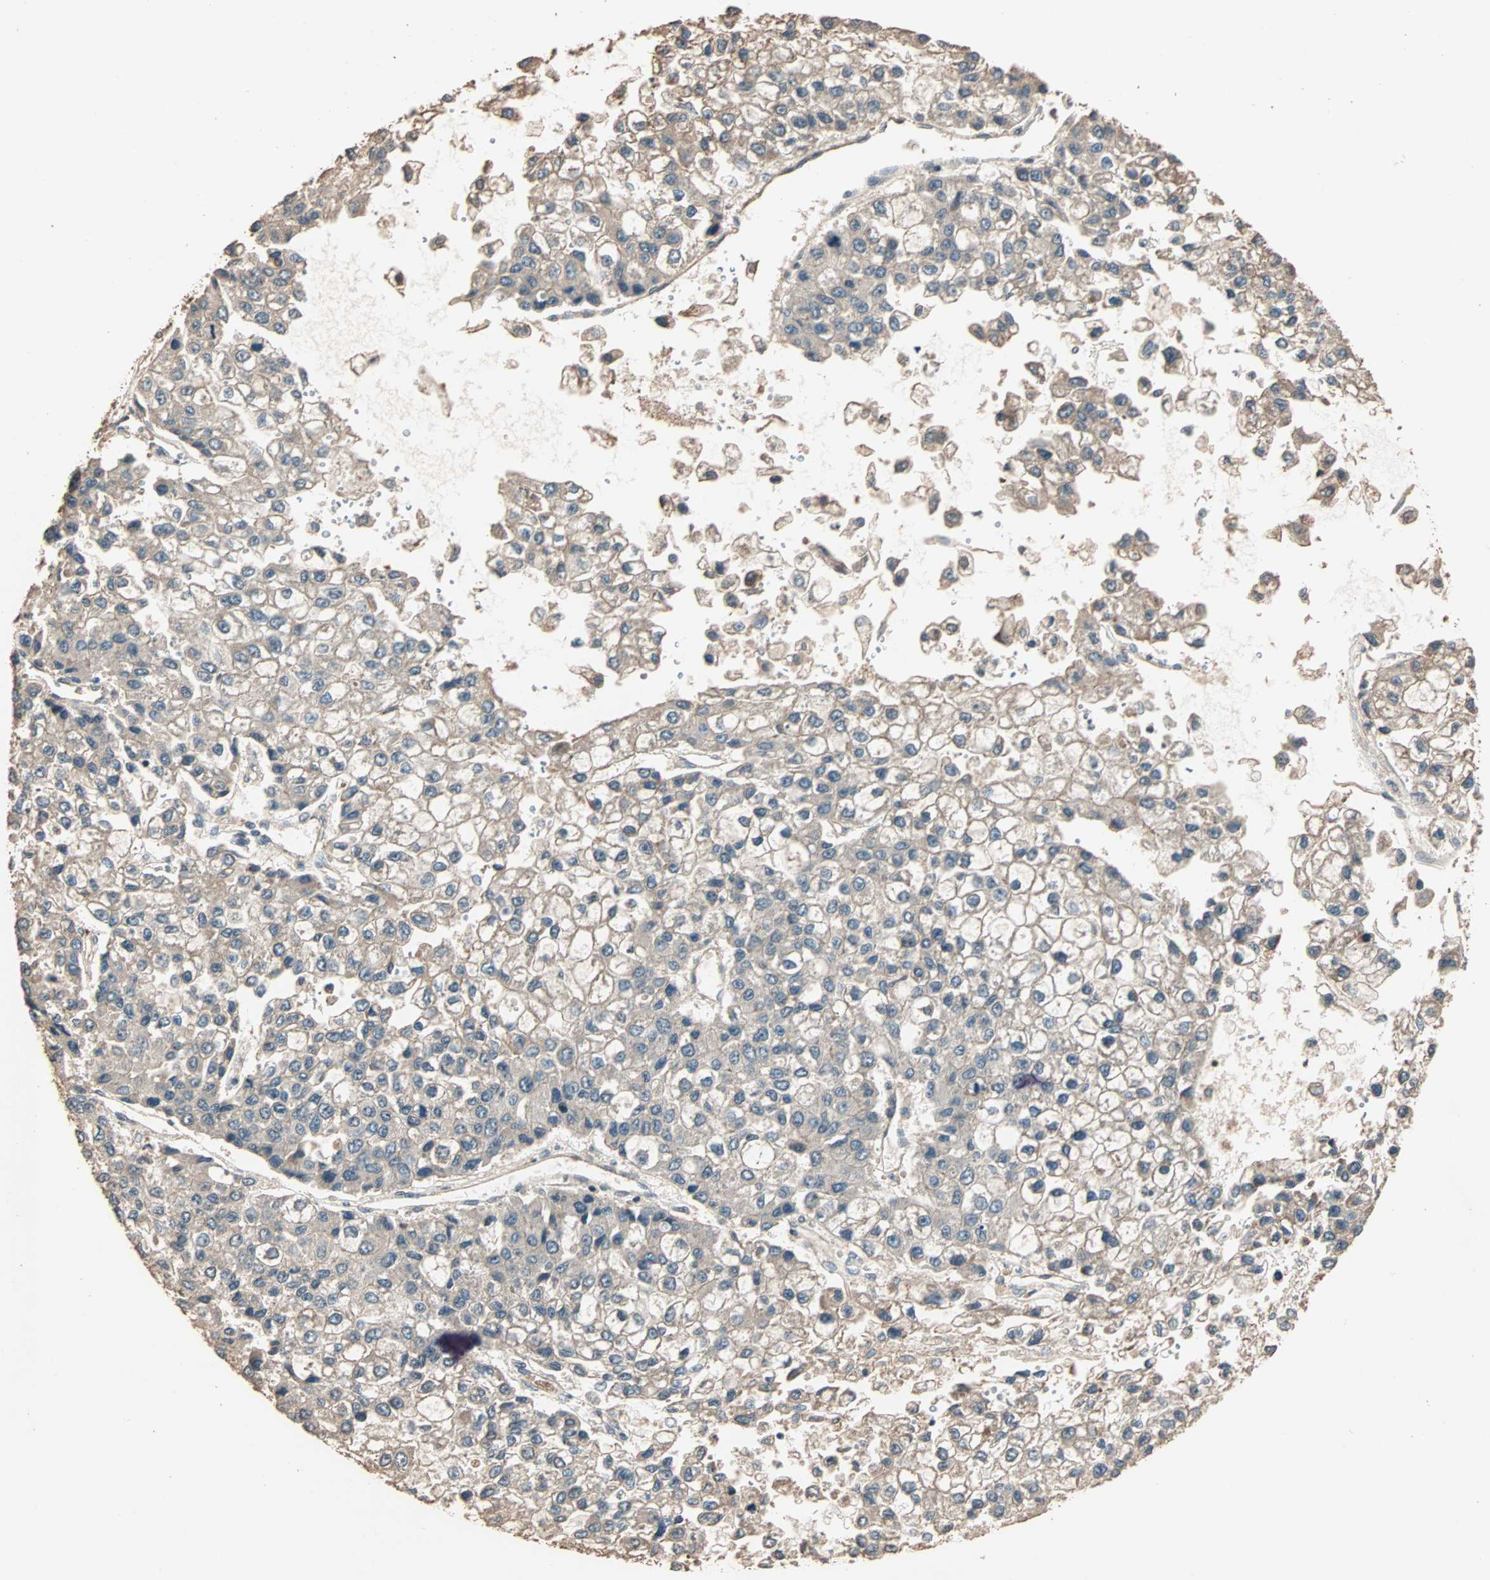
{"staining": {"intensity": "weak", "quantity": ">75%", "location": "cytoplasmic/membranous"}, "tissue": "liver cancer", "cell_type": "Tumor cells", "image_type": "cancer", "snomed": [{"axis": "morphology", "description": "Carcinoma, Hepatocellular, NOS"}, {"axis": "topography", "description": "Liver"}], "caption": "This is an image of immunohistochemistry staining of liver cancer (hepatocellular carcinoma), which shows weak expression in the cytoplasmic/membranous of tumor cells.", "gene": "ZBTB33", "patient": {"sex": "female", "age": 66}}